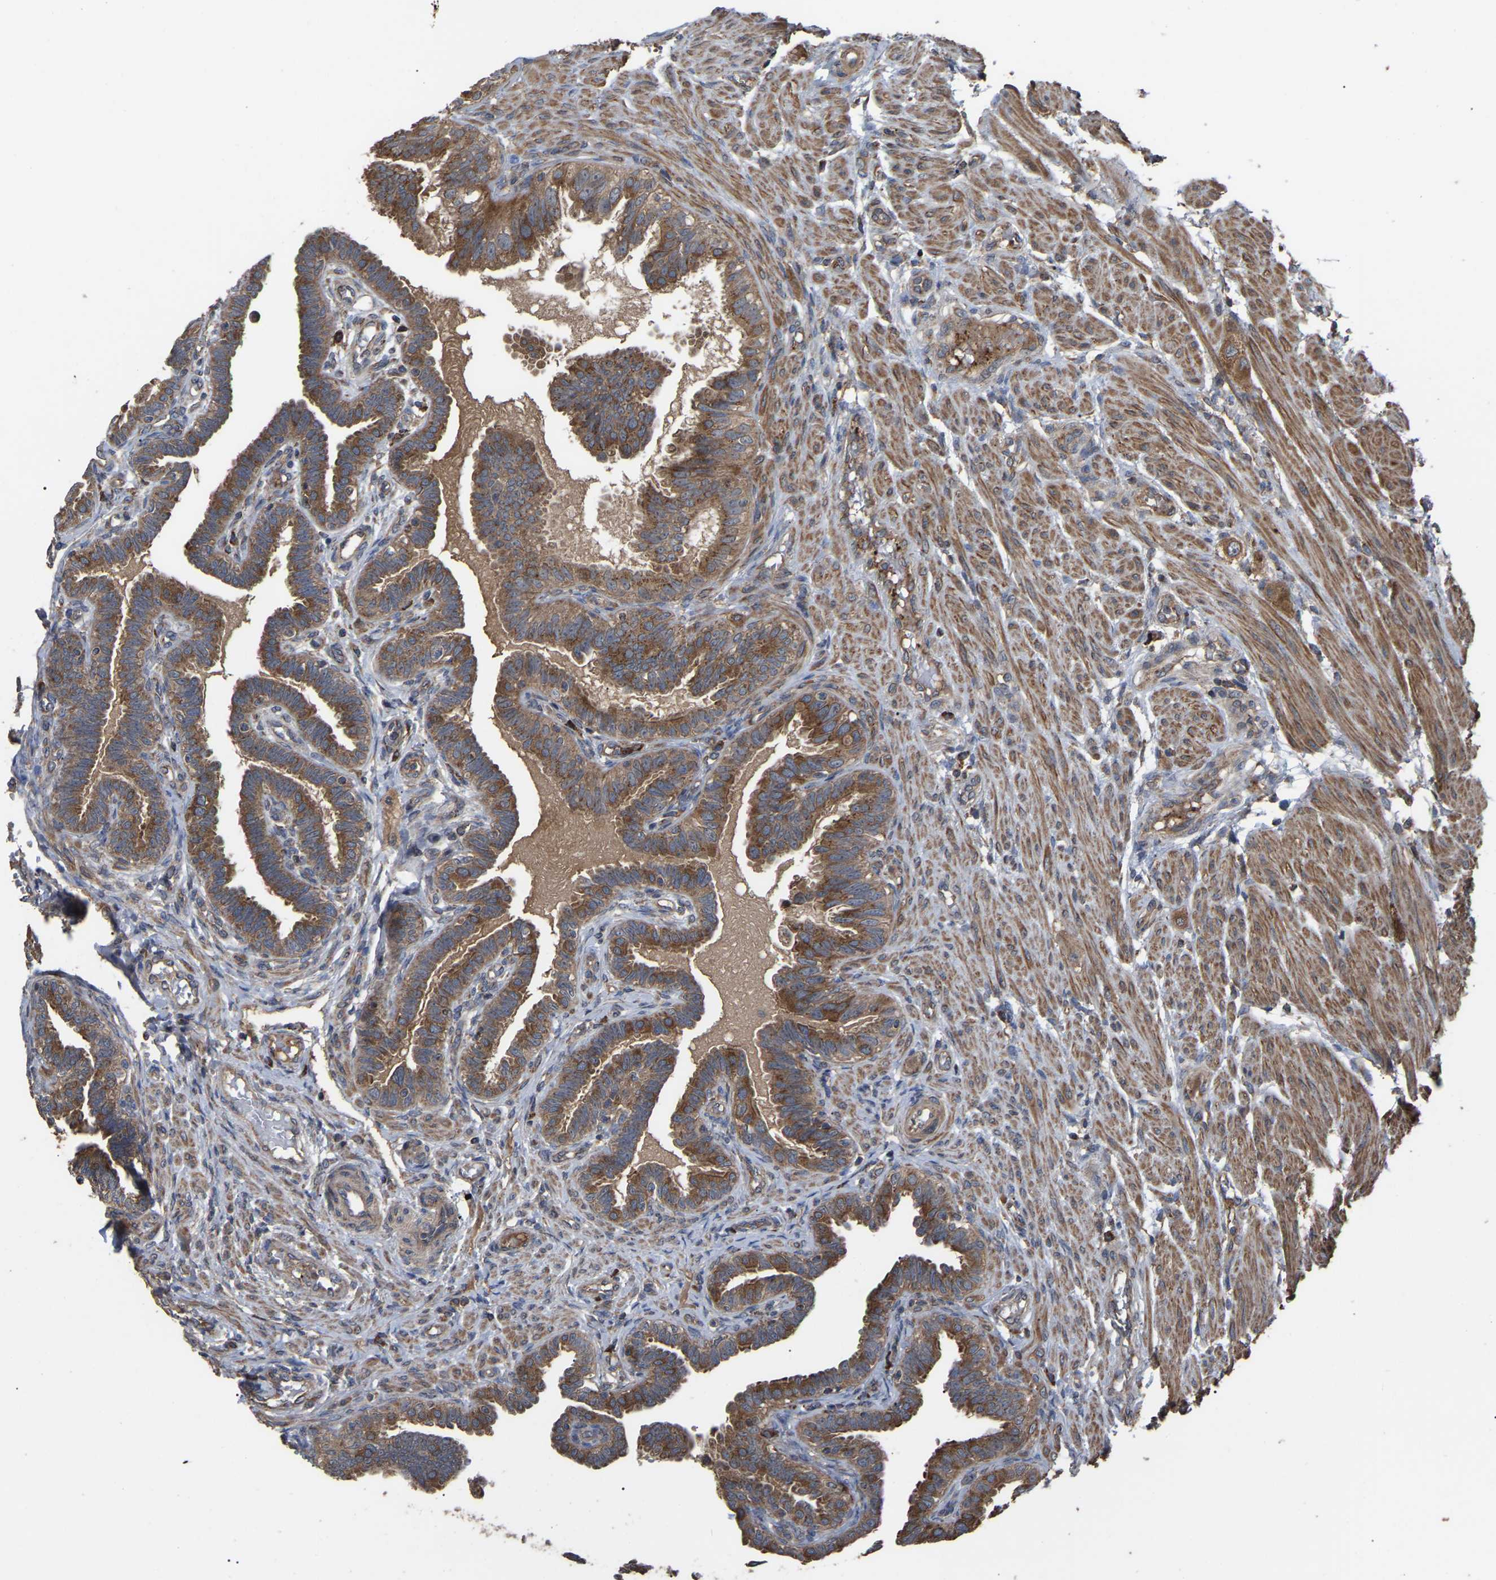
{"staining": {"intensity": "moderate", "quantity": ">75%", "location": "cytoplasmic/membranous"}, "tissue": "fallopian tube", "cell_type": "Glandular cells", "image_type": "normal", "snomed": [{"axis": "morphology", "description": "Normal tissue, NOS"}, {"axis": "topography", "description": "Fallopian tube"}, {"axis": "topography", "description": "Placenta"}], "caption": "Glandular cells demonstrate moderate cytoplasmic/membranous expression in approximately >75% of cells in benign fallopian tube. Using DAB (3,3'-diaminobenzidine) (brown) and hematoxylin (blue) stains, captured at high magnification using brightfield microscopy.", "gene": "GCC1", "patient": {"sex": "female", "age": 34}}